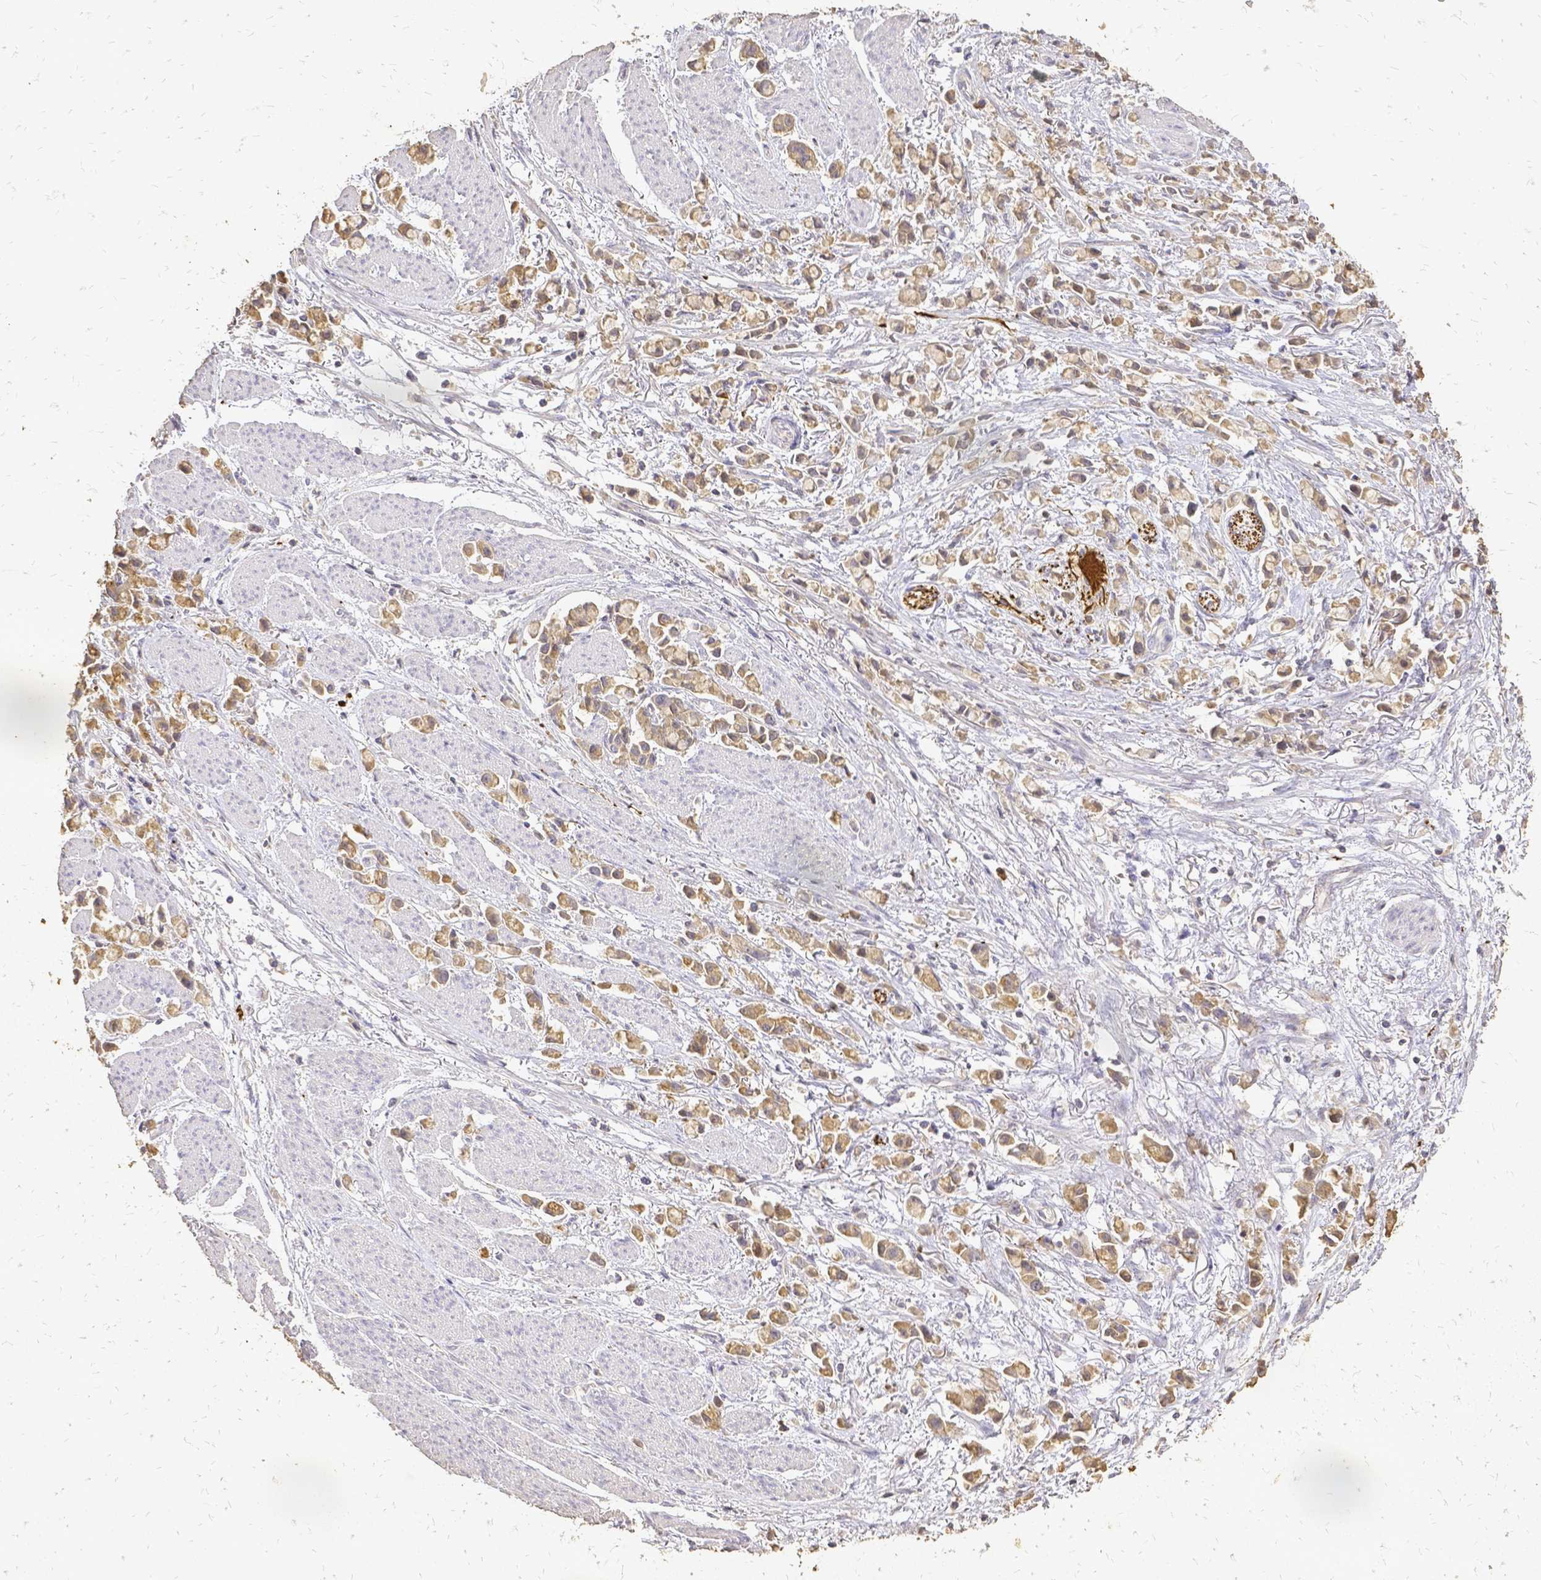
{"staining": {"intensity": "moderate", "quantity": ">75%", "location": "cytoplasmic/membranous"}, "tissue": "stomach cancer", "cell_type": "Tumor cells", "image_type": "cancer", "snomed": [{"axis": "morphology", "description": "Adenocarcinoma, NOS"}, {"axis": "topography", "description": "Stomach"}], "caption": "High-power microscopy captured an immunohistochemistry (IHC) micrograph of stomach adenocarcinoma, revealing moderate cytoplasmic/membranous positivity in about >75% of tumor cells.", "gene": "CIB1", "patient": {"sex": "female", "age": 81}}